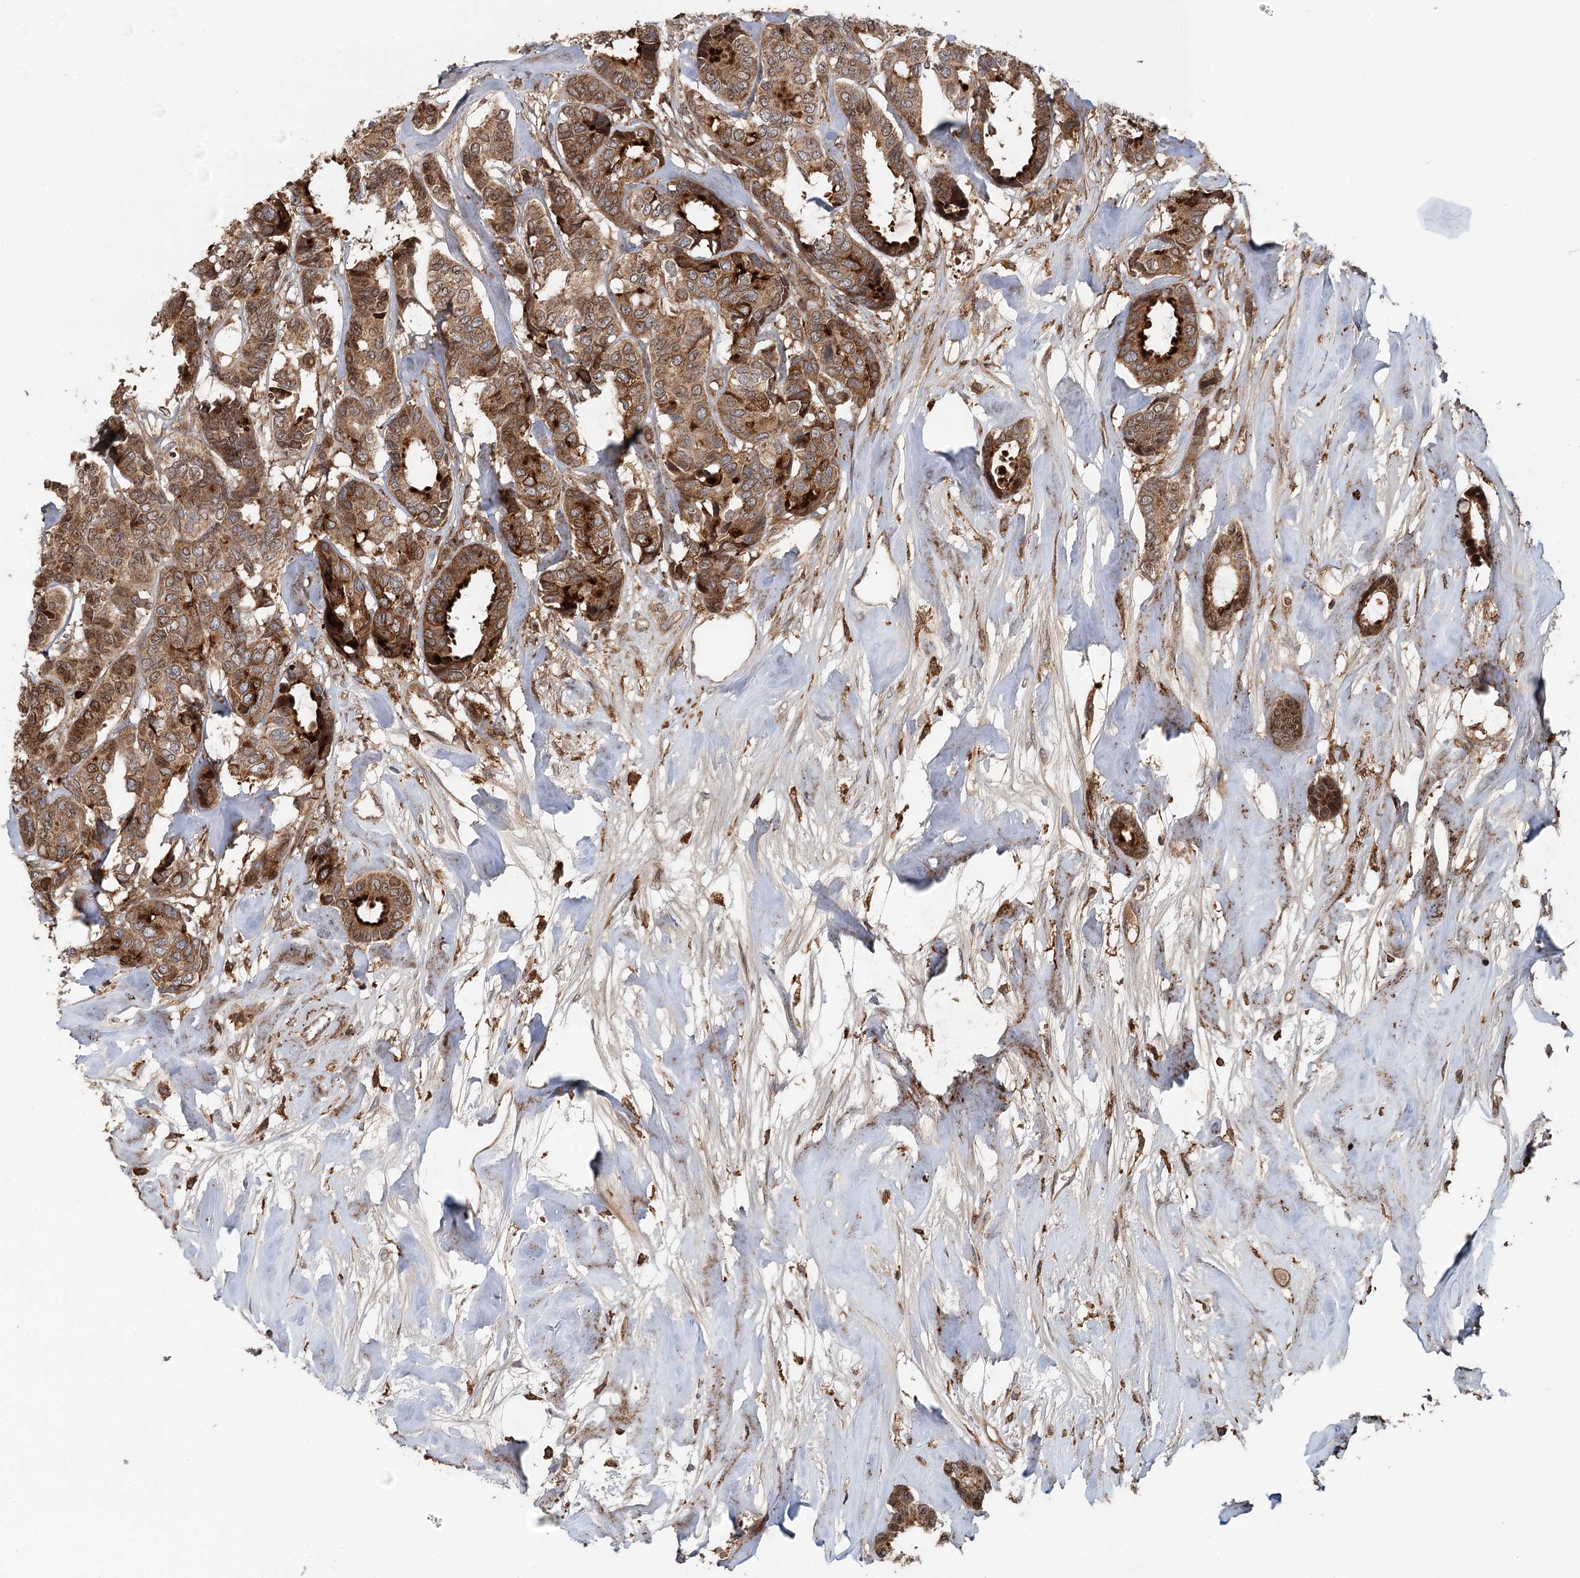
{"staining": {"intensity": "strong", "quantity": ">75%", "location": "cytoplasmic/membranous"}, "tissue": "breast cancer", "cell_type": "Tumor cells", "image_type": "cancer", "snomed": [{"axis": "morphology", "description": "Duct carcinoma"}, {"axis": "topography", "description": "Breast"}], "caption": "Strong cytoplasmic/membranous staining is seen in approximately >75% of tumor cells in breast cancer (invasive ductal carcinoma).", "gene": "RNF111", "patient": {"sex": "female", "age": 87}}